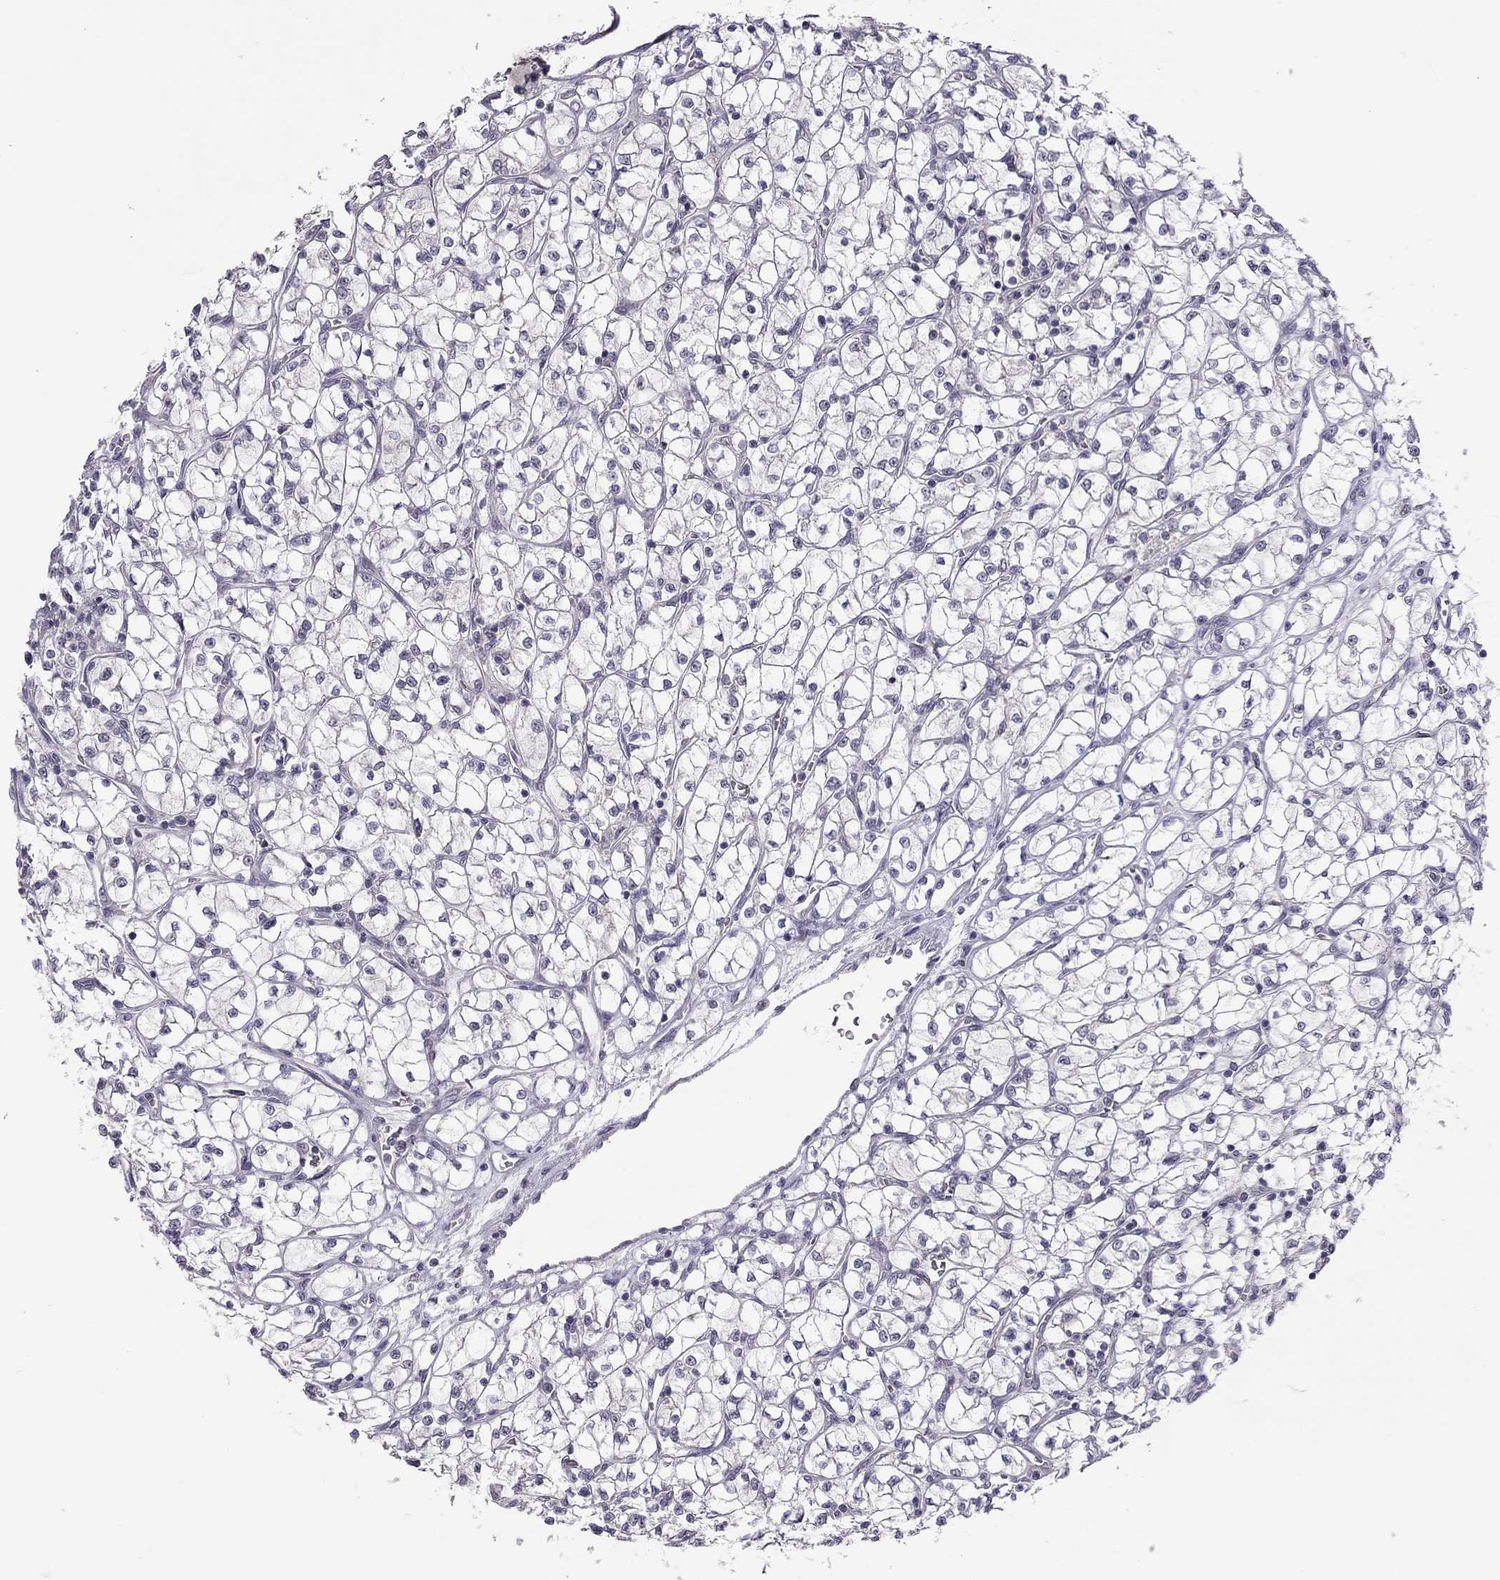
{"staining": {"intensity": "negative", "quantity": "none", "location": "none"}, "tissue": "renal cancer", "cell_type": "Tumor cells", "image_type": "cancer", "snomed": [{"axis": "morphology", "description": "Adenocarcinoma, NOS"}, {"axis": "topography", "description": "Kidney"}], "caption": "High magnification brightfield microscopy of renal cancer stained with DAB (brown) and counterstained with hematoxylin (blue): tumor cells show no significant positivity. Brightfield microscopy of immunohistochemistry (IHC) stained with DAB (brown) and hematoxylin (blue), captured at high magnification.", "gene": "HSF2BP", "patient": {"sex": "female", "age": 64}}